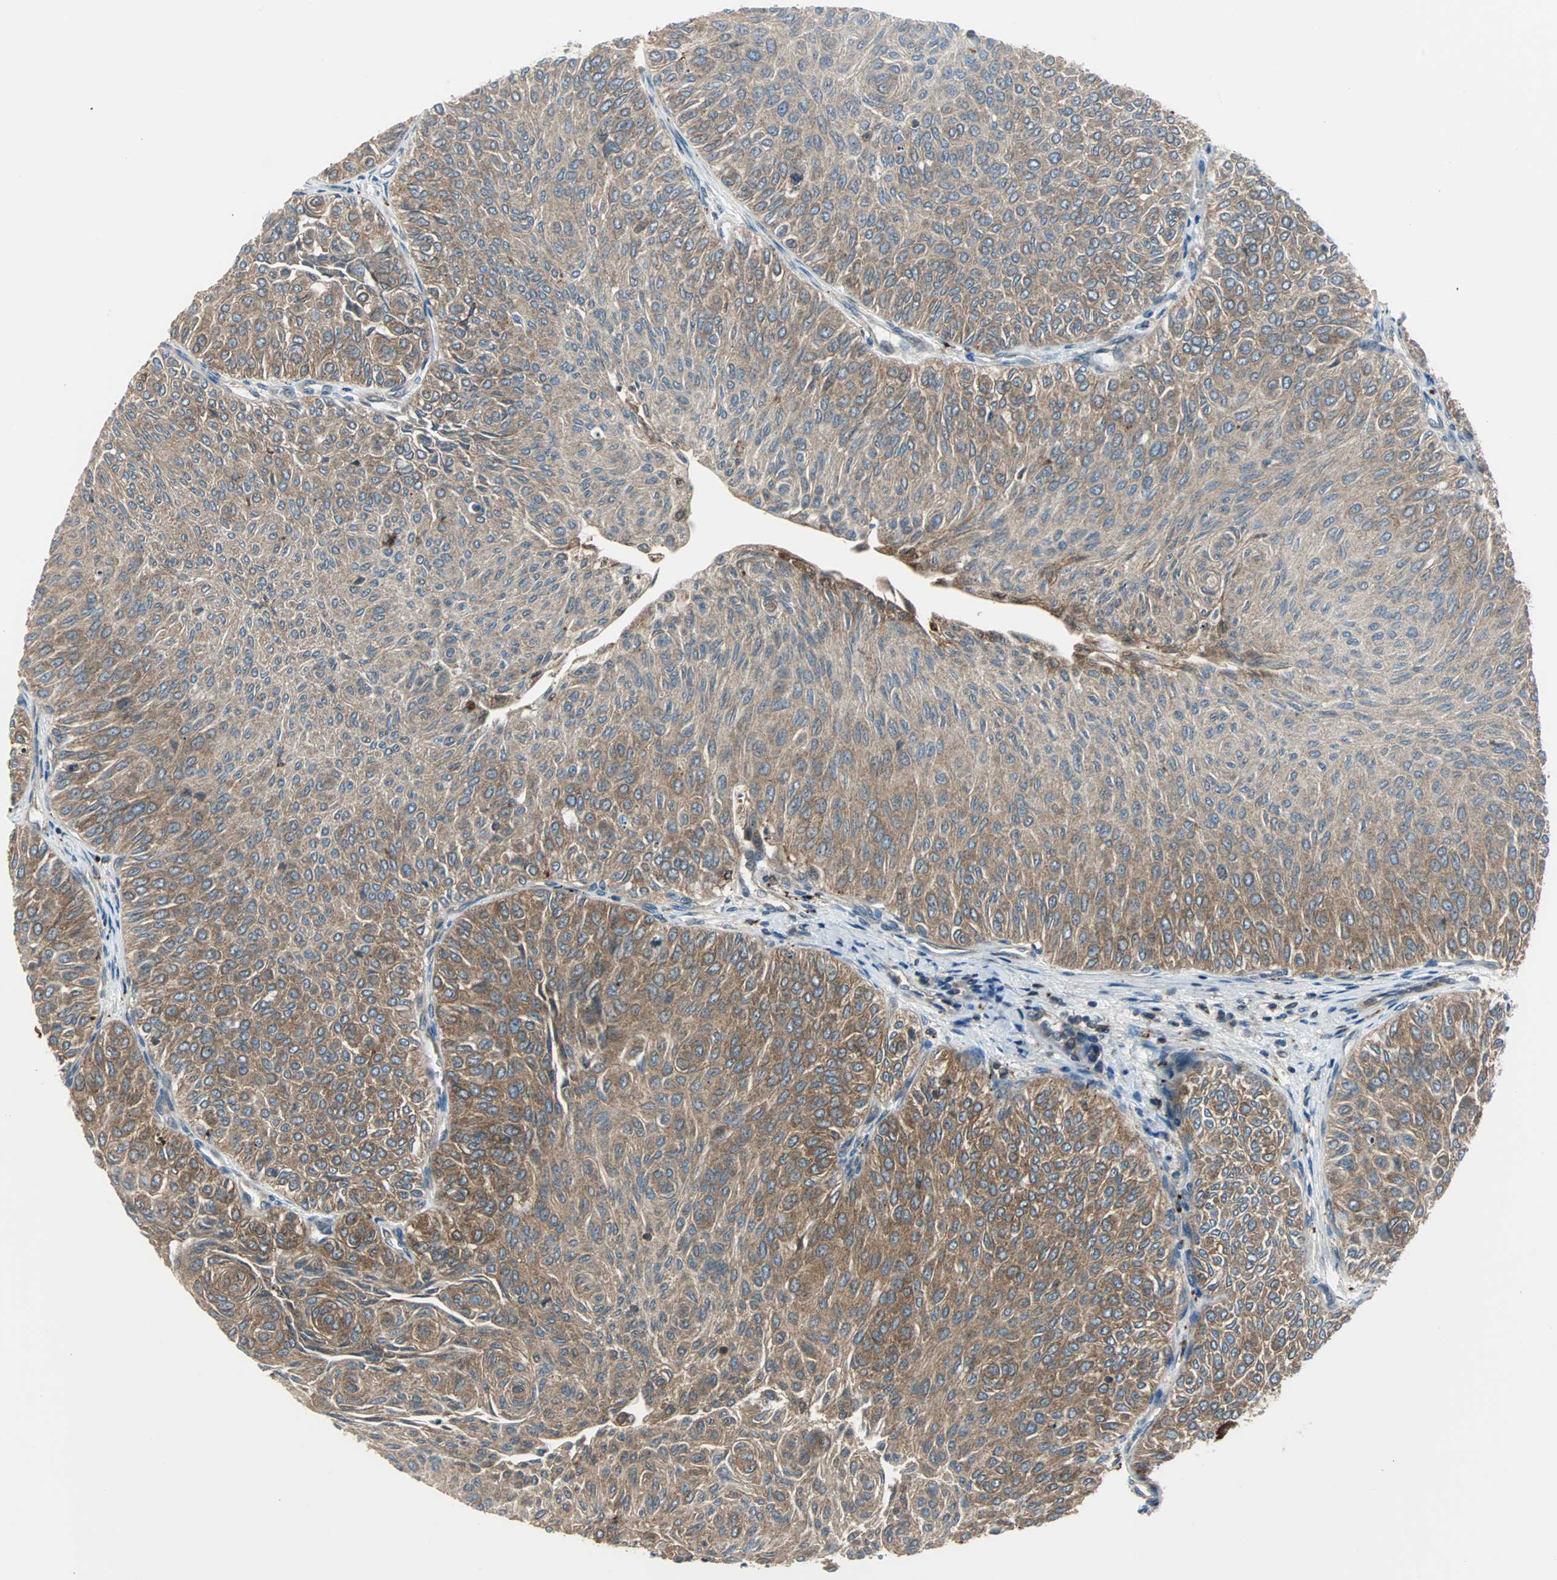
{"staining": {"intensity": "moderate", "quantity": ">75%", "location": "cytoplasmic/membranous"}, "tissue": "urothelial cancer", "cell_type": "Tumor cells", "image_type": "cancer", "snomed": [{"axis": "morphology", "description": "Urothelial carcinoma, Low grade"}, {"axis": "topography", "description": "Urinary bladder"}], "caption": "IHC staining of urothelial cancer, which displays medium levels of moderate cytoplasmic/membranous staining in approximately >75% of tumor cells indicating moderate cytoplasmic/membranous protein expression. The staining was performed using DAB (3,3'-diaminobenzidine) (brown) for protein detection and nuclei were counterstained in hematoxylin (blue).", "gene": "RELA", "patient": {"sex": "male", "age": 78}}